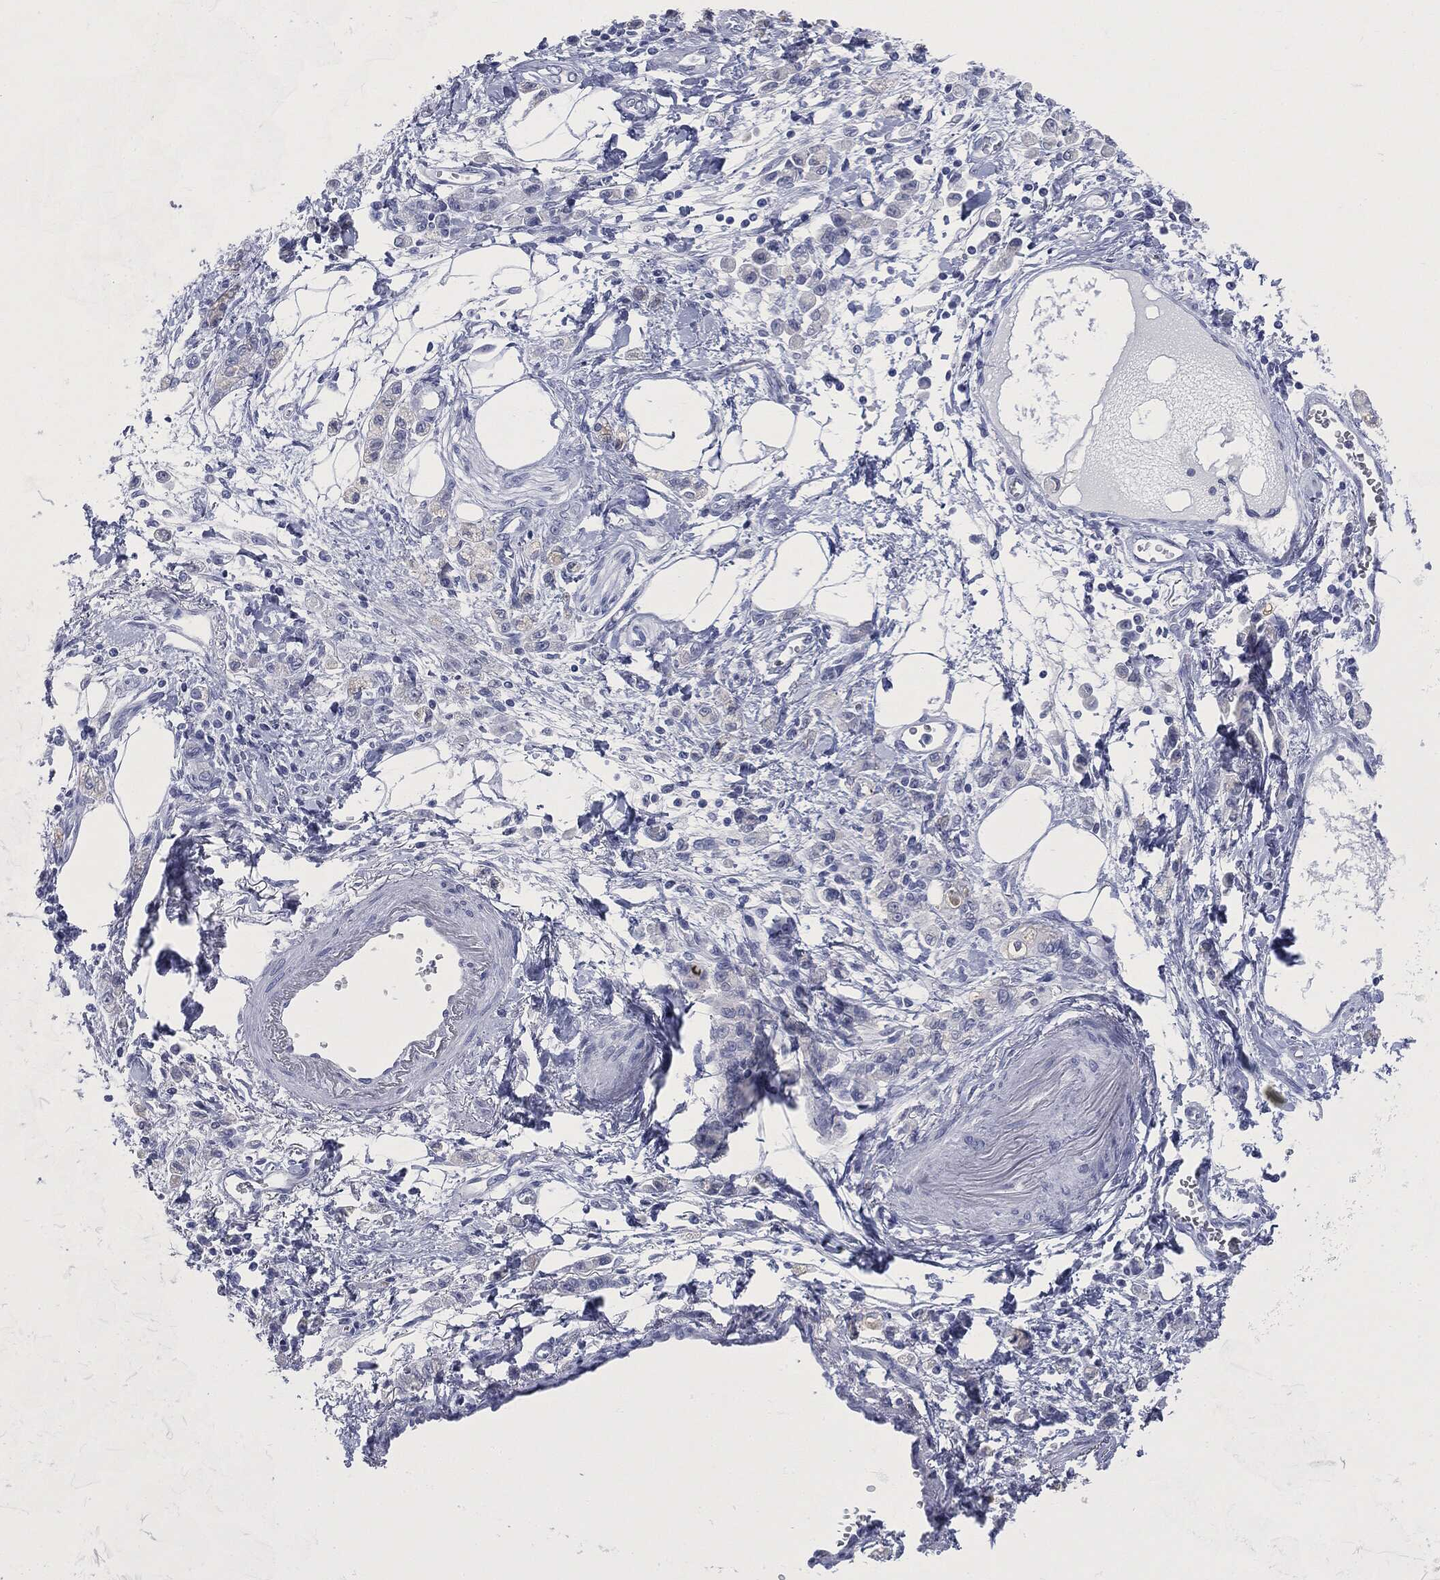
{"staining": {"intensity": "negative", "quantity": "none", "location": "none"}, "tissue": "stomach cancer", "cell_type": "Tumor cells", "image_type": "cancer", "snomed": [{"axis": "morphology", "description": "Adenocarcinoma, NOS"}, {"axis": "topography", "description": "Stomach"}], "caption": "High magnification brightfield microscopy of stomach cancer (adenocarcinoma) stained with DAB (brown) and counterstained with hematoxylin (blue): tumor cells show no significant staining.", "gene": "ATP2A1", "patient": {"sex": "male", "age": 77}}